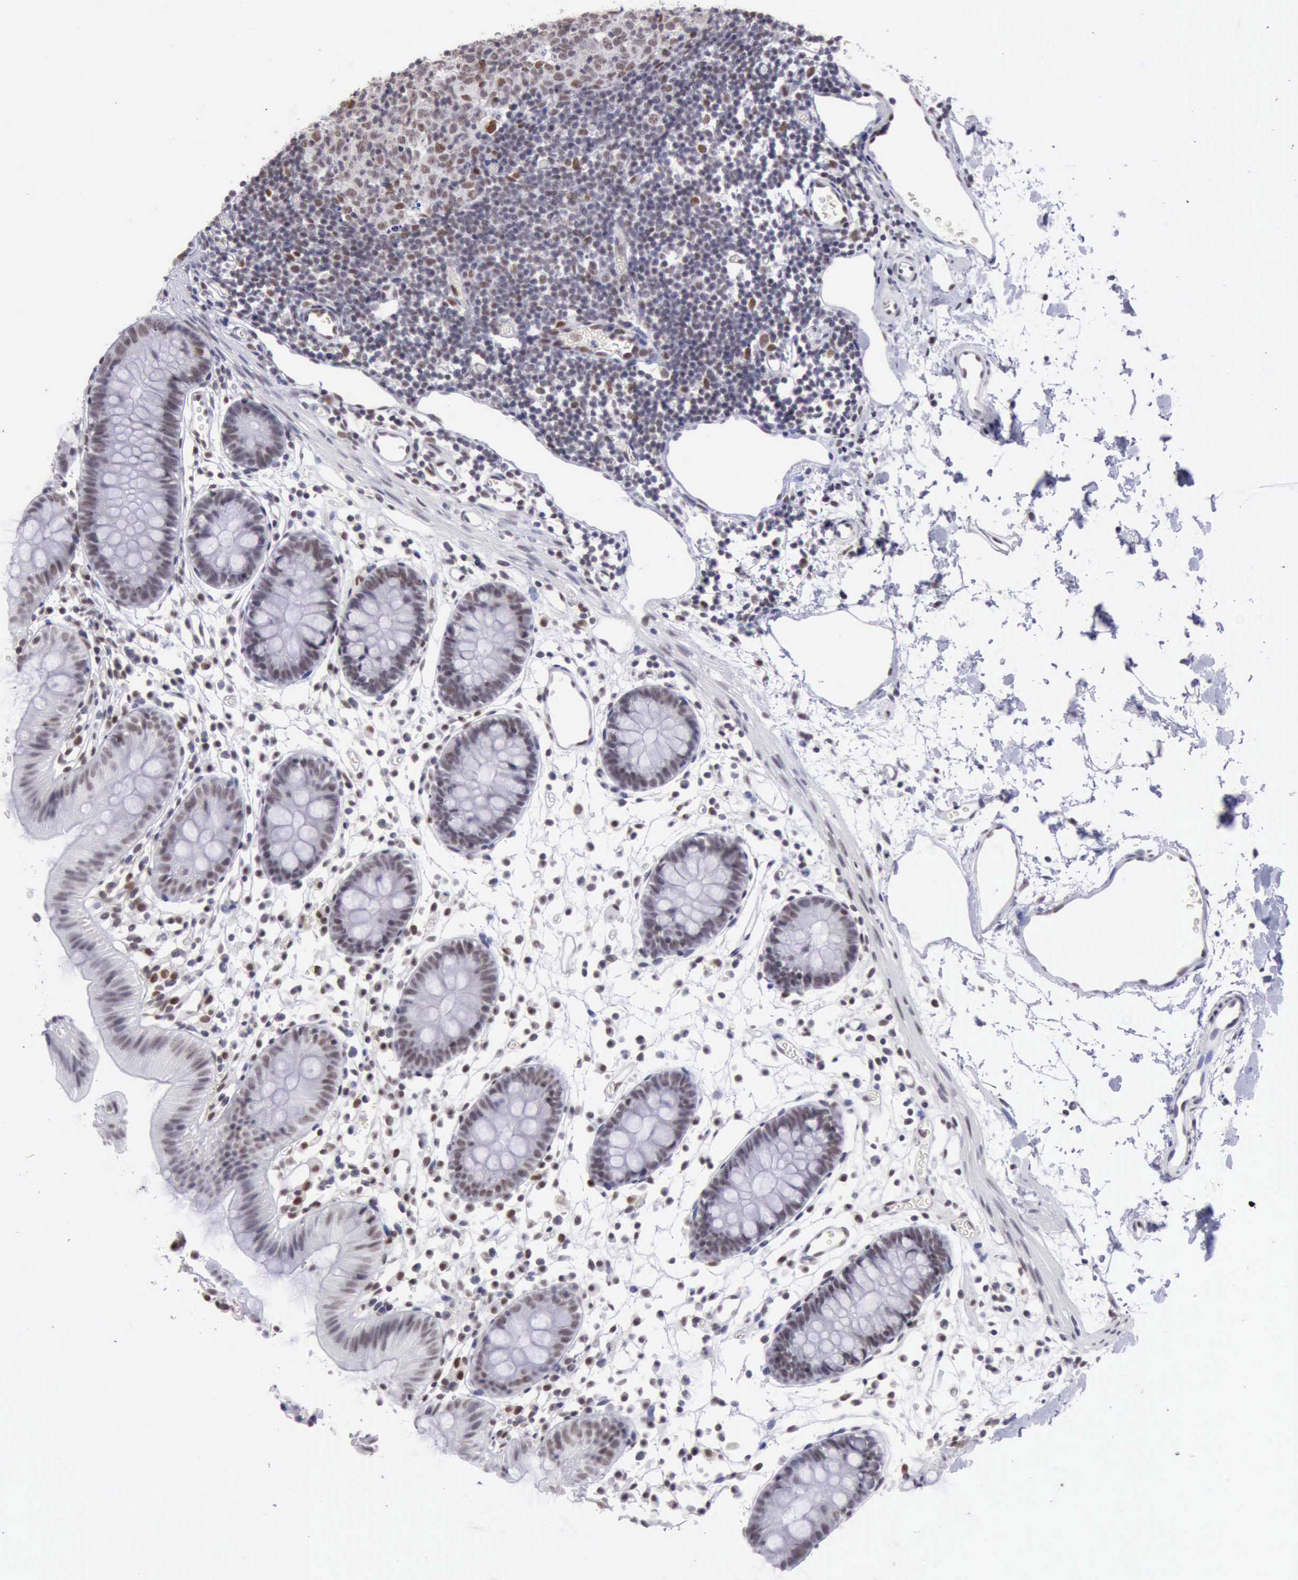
{"staining": {"intensity": "weak", "quantity": ">75%", "location": "nuclear"}, "tissue": "colon", "cell_type": "Endothelial cells", "image_type": "normal", "snomed": [{"axis": "morphology", "description": "Normal tissue, NOS"}, {"axis": "topography", "description": "Colon"}], "caption": "A low amount of weak nuclear staining is seen in approximately >75% of endothelial cells in normal colon. (IHC, brightfield microscopy, high magnification).", "gene": "ERCC4", "patient": {"sex": "male", "age": 14}}